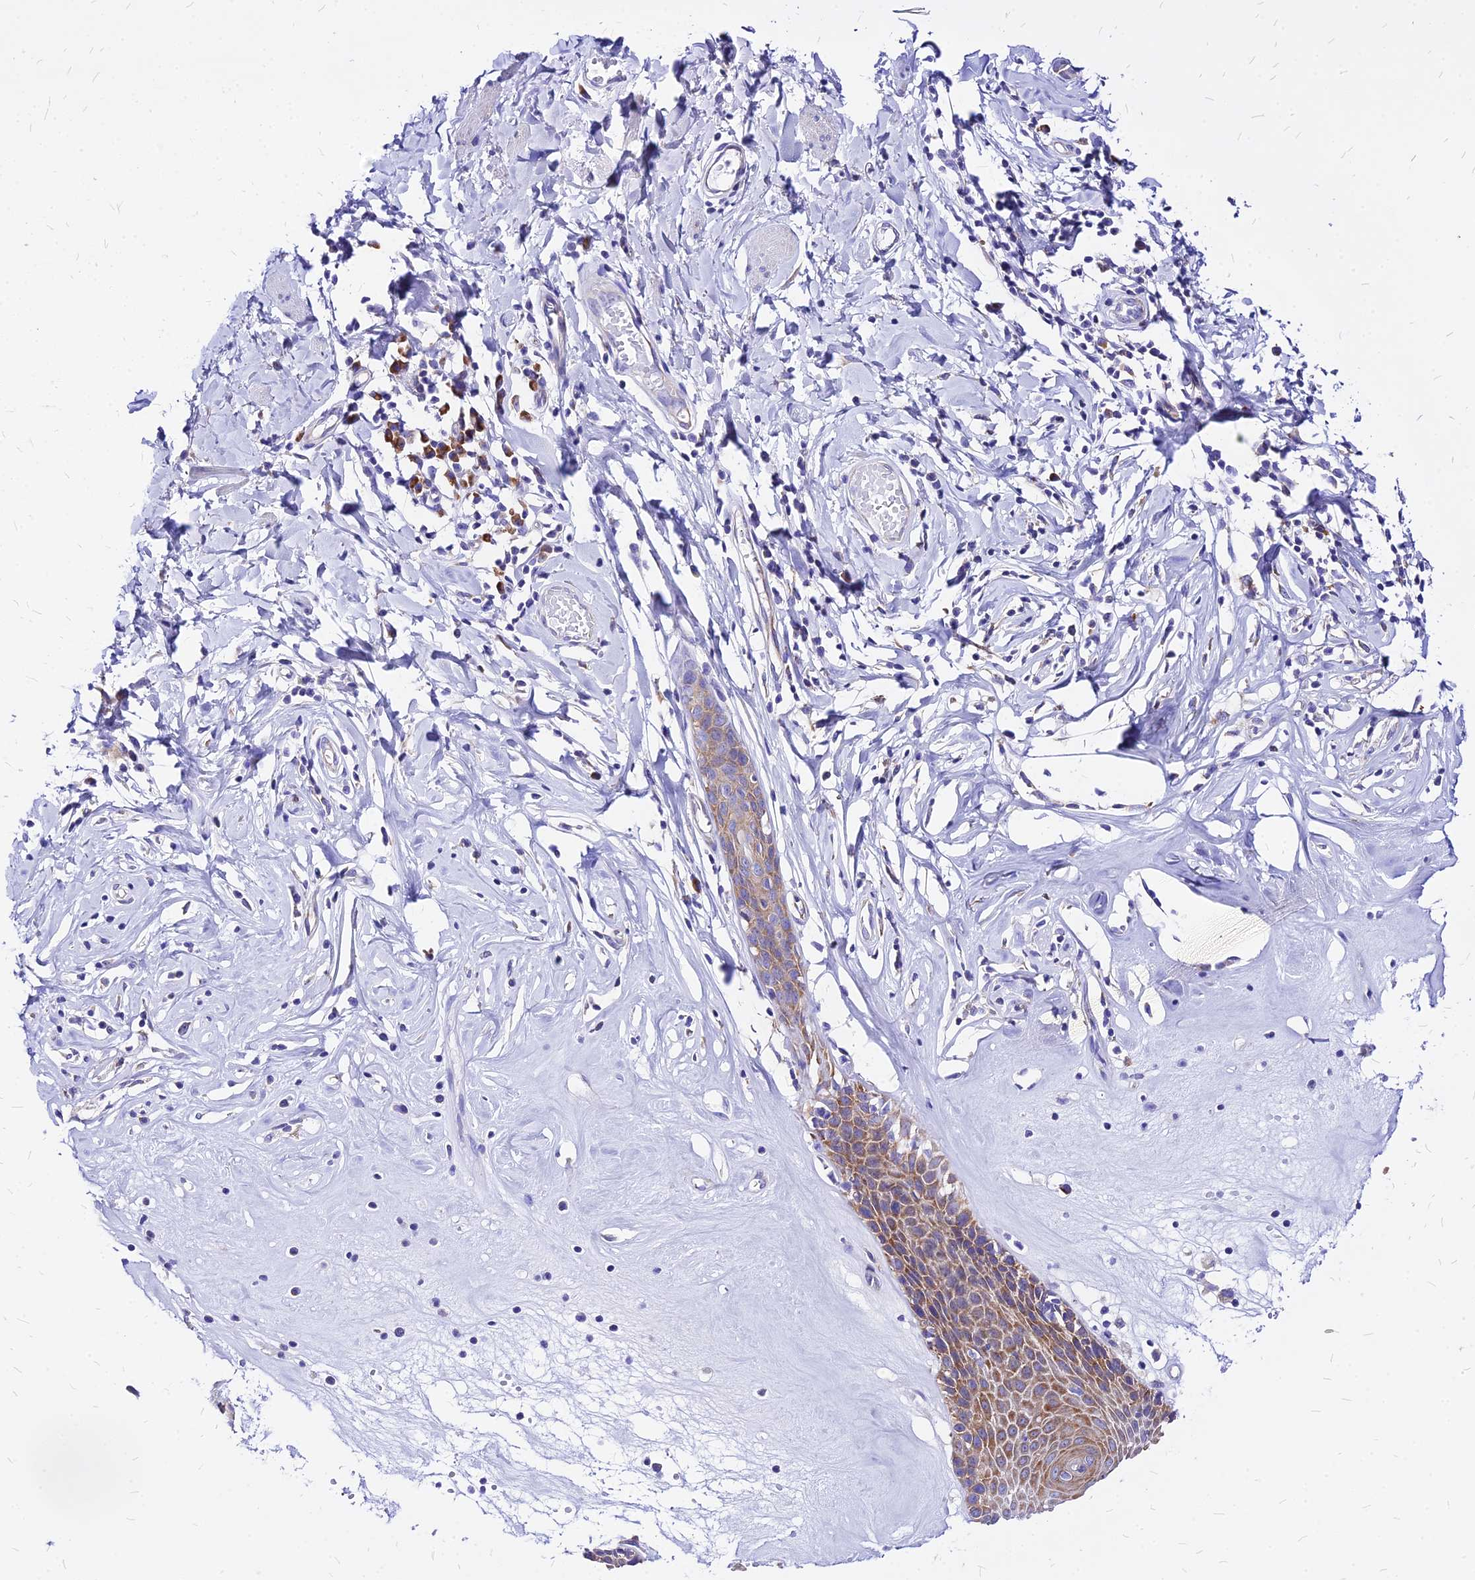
{"staining": {"intensity": "moderate", "quantity": ">75%", "location": "cytoplasmic/membranous"}, "tissue": "skin", "cell_type": "Epidermal cells", "image_type": "normal", "snomed": [{"axis": "morphology", "description": "Normal tissue, NOS"}, {"axis": "morphology", "description": "Inflammation, NOS"}, {"axis": "topography", "description": "Vulva"}], "caption": "Human skin stained for a protein (brown) shows moderate cytoplasmic/membranous positive positivity in about >75% of epidermal cells.", "gene": "RPL19", "patient": {"sex": "female", "age": 84}}